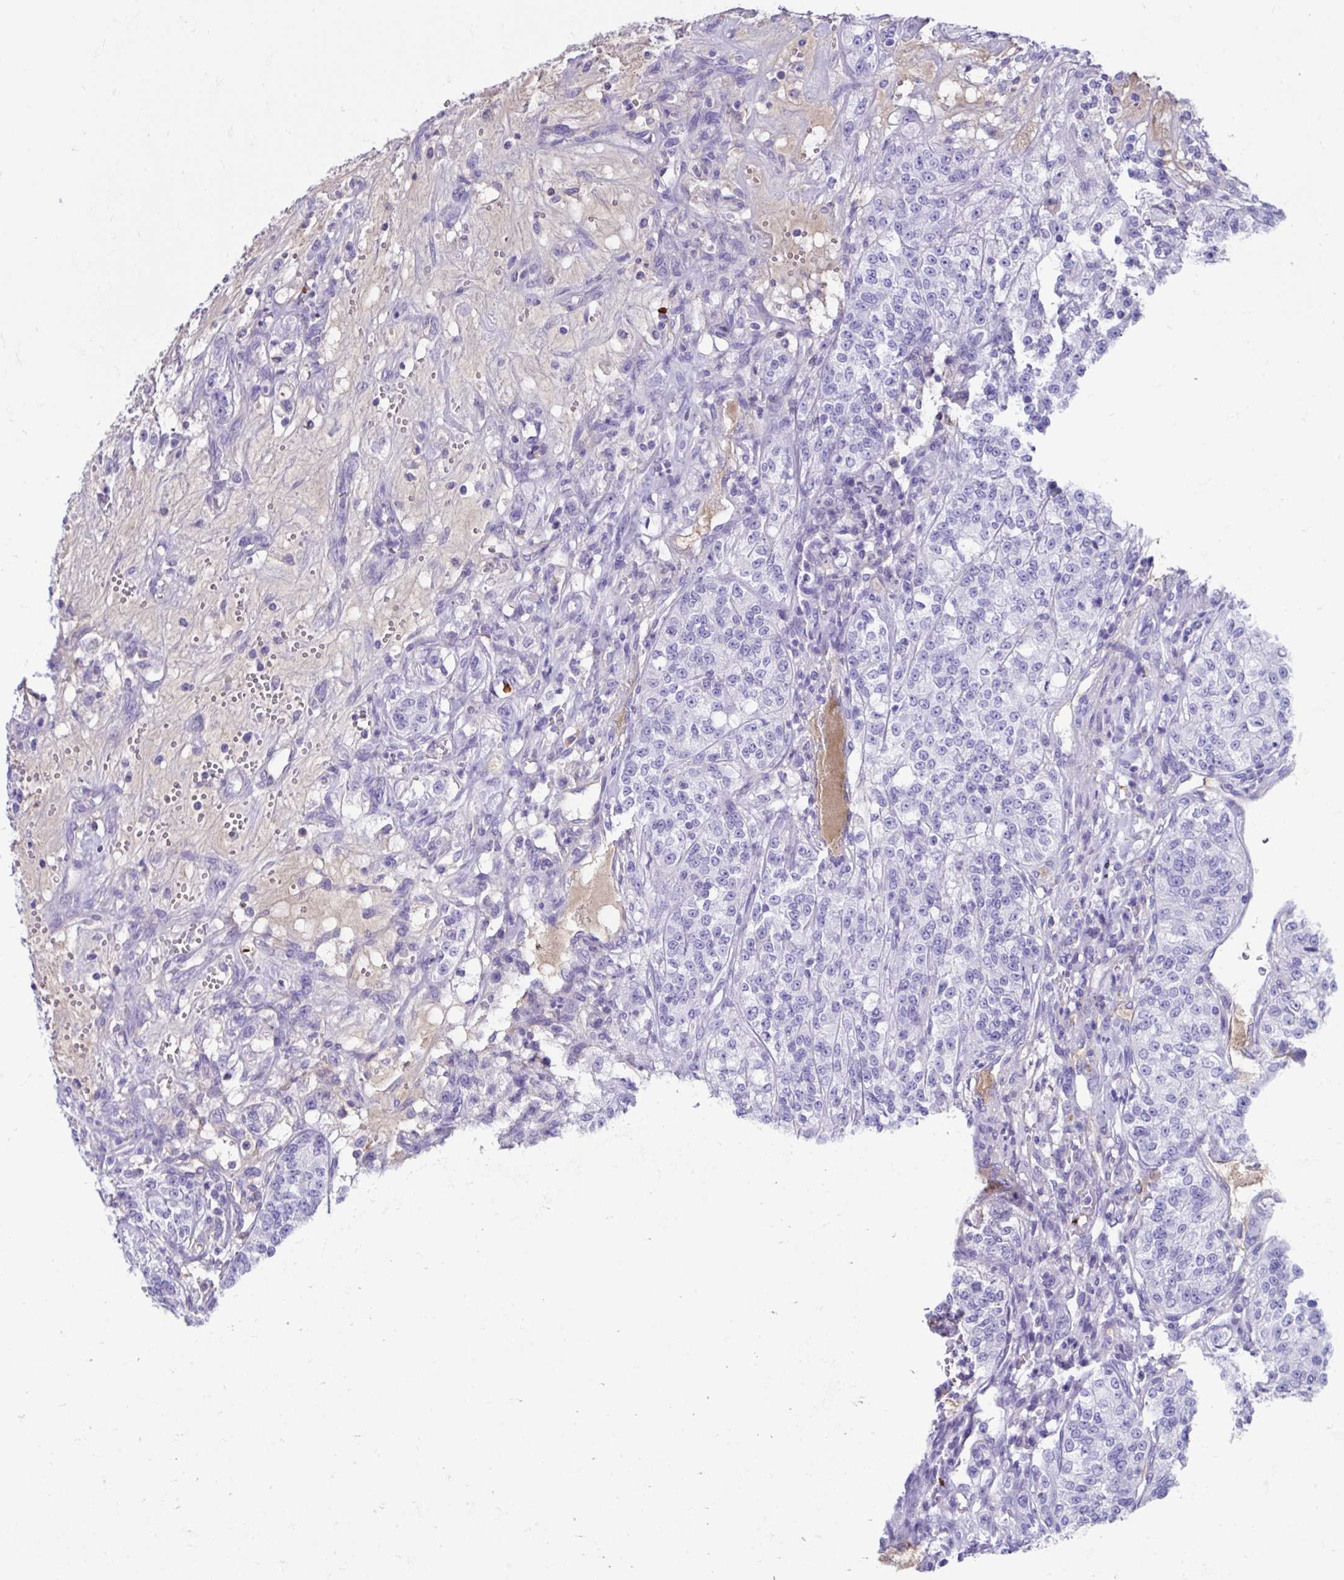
{"staining": {"intensity": "negative", "quantity": "none", "location": "none"}, "tissue": "renal cancer", "cell_type": "Tumor cells", "image_type": "cancer", "snomed": [{"axis": "morphology", "description": "Adenocarcinoma, NOS"}, {"axis": "topography", "description": "Kidney"}], "caption": "IHC micrograph of neoplastic tissue: adenocarcinoma (renal) stained with DAB shows no significant protein expression in tumor cells.", "gene": "SMIM9", "patient": {"sex": "female", "age": 63}}